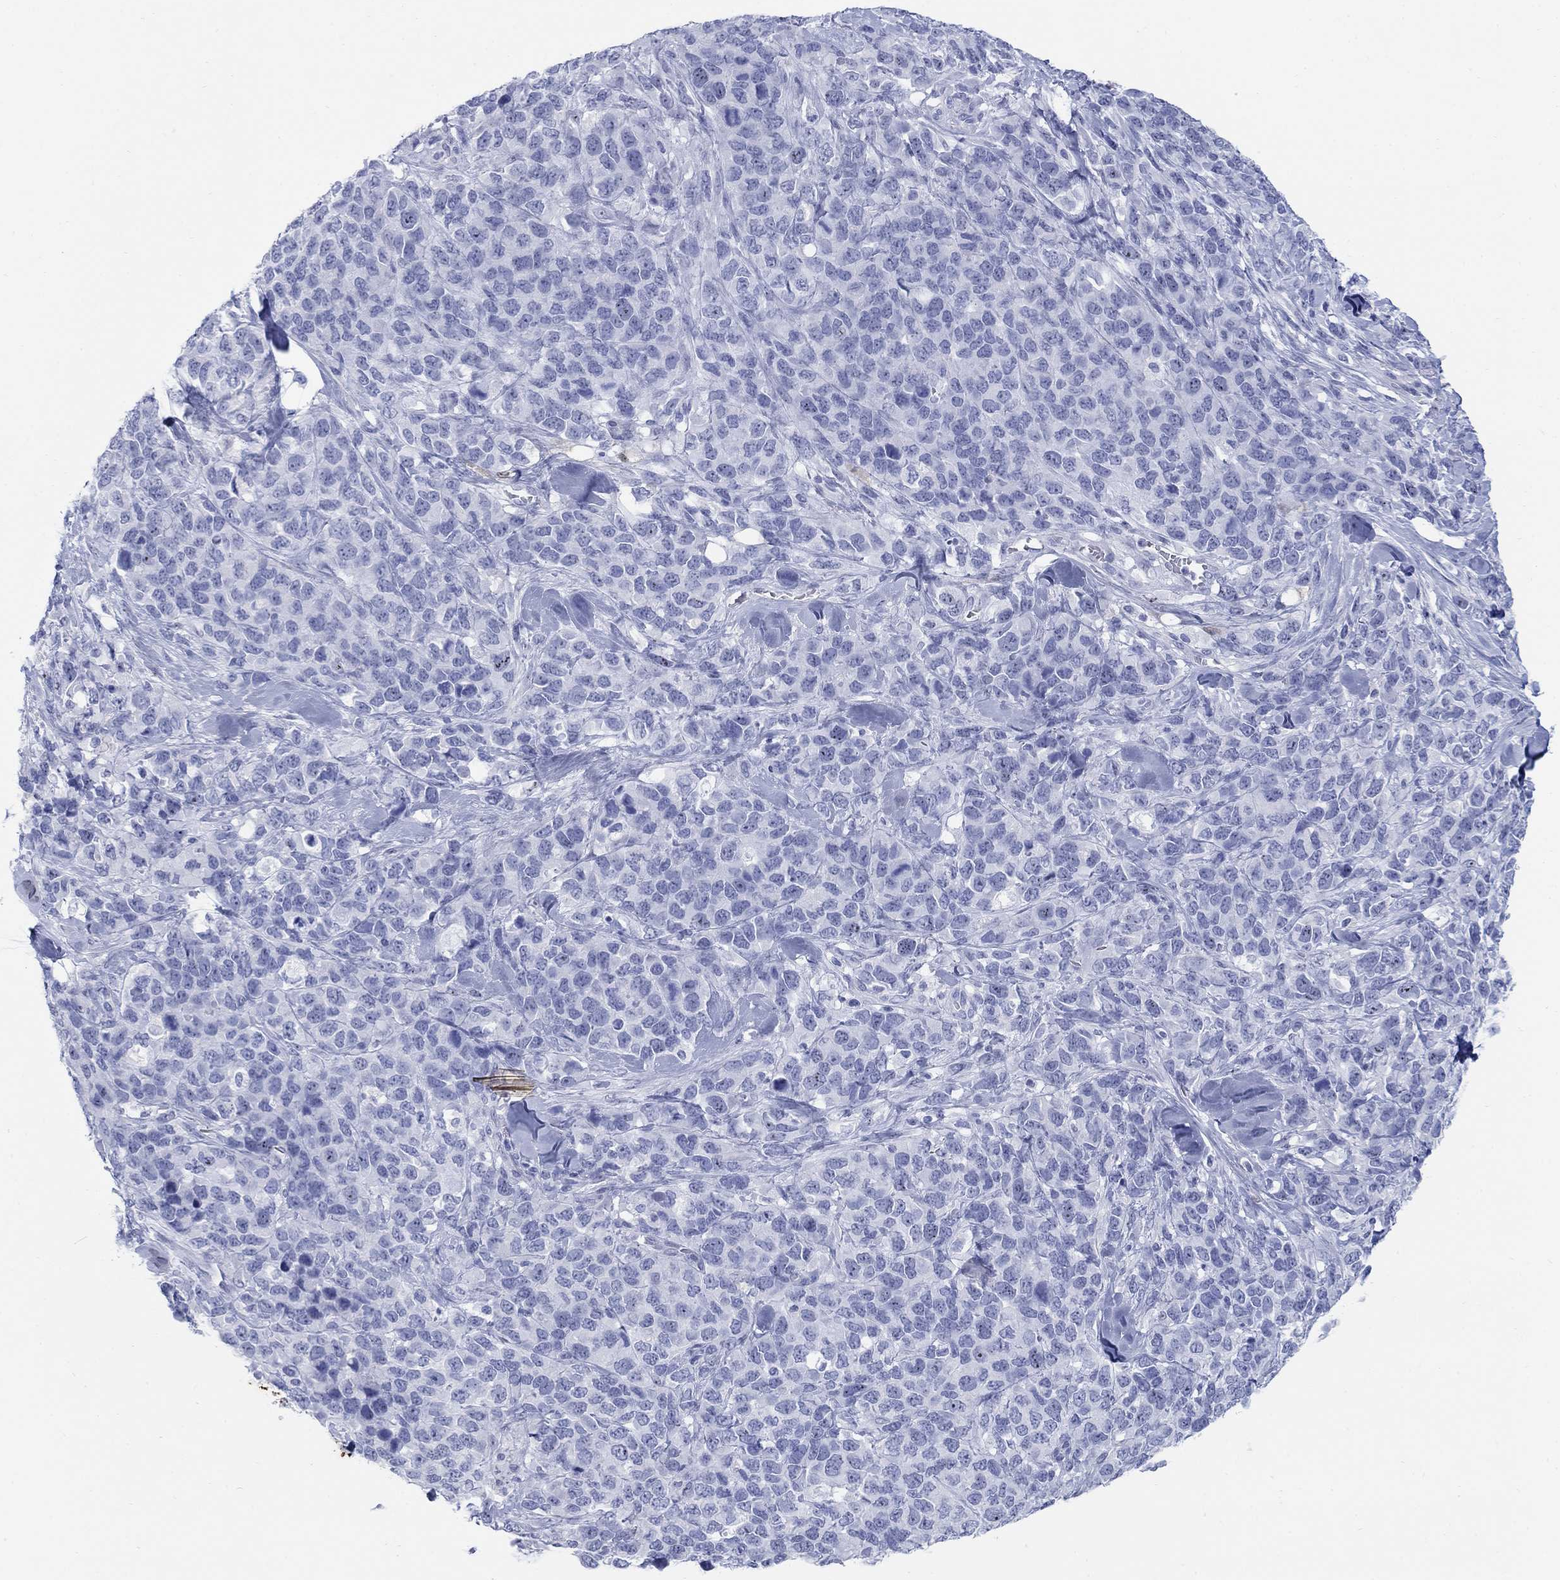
{"staining": {"intensity": "negative", "quantity": "none", "location": "none"}, "tissue": "melanoma", "cell_type": "Tumor cells", "image_type": "cancer", "snomed": [{"axis": "morphology", "description": "Malignant melanoma, Metastatic site"}, {"axis": "topography", "description": "Skin"}], "caption": "This histopathology image is of melanoma stained with IHC to label a protein in brown with the nuclei are counter-stained blue. There is no positivity in tumor cells. (Brightfield microscopy of DAB IHC at high magnification).", "gene": "AKR1C2", "patient": {"sex": "male", "age": 84}}